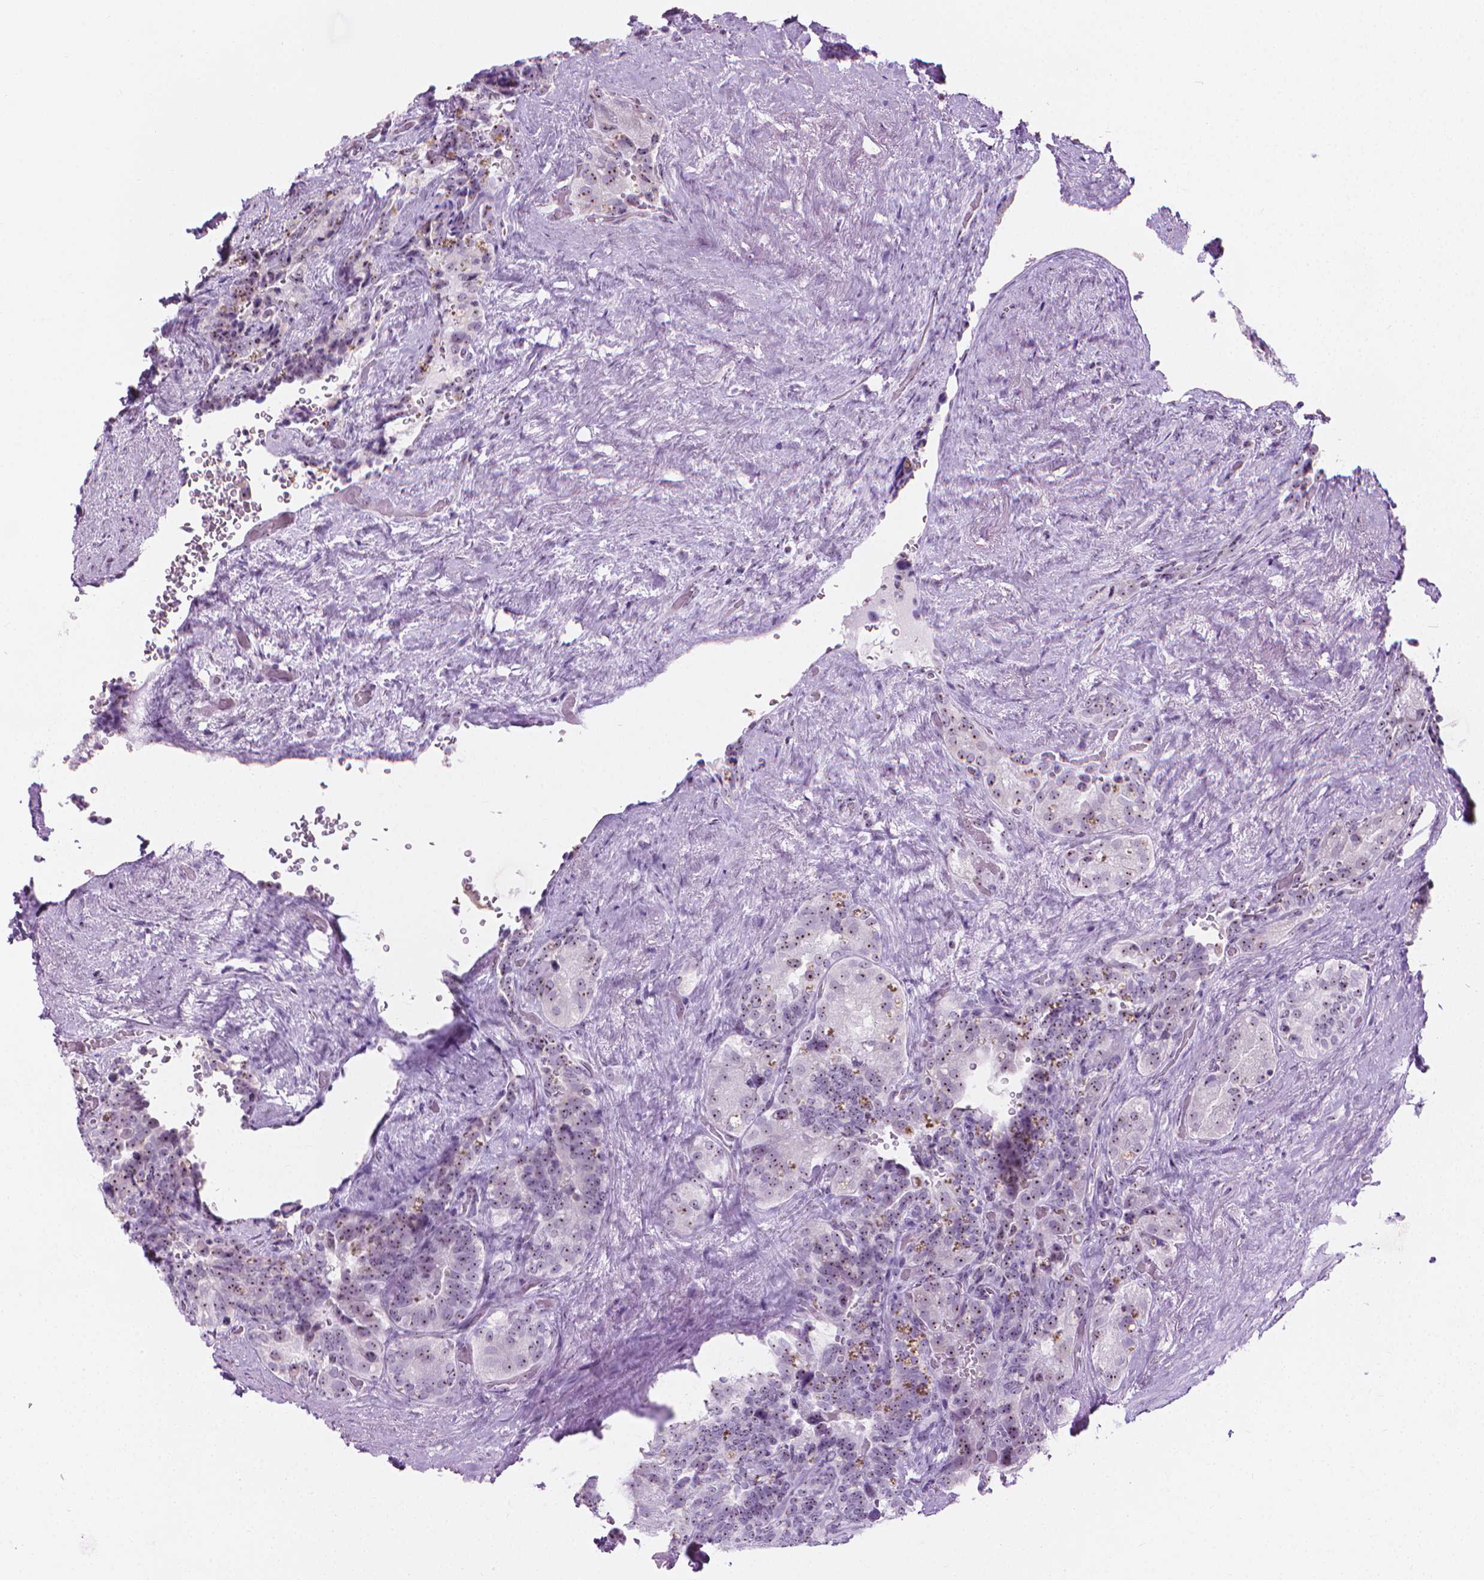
{"staining": {"intensity": "weak", "quantity": "25%-75%", "location": "nuclear"}, "tissue": "seminal vesicle", "cell_type": "Glandular cells", "image_type": "normal", "snomed": [{"axis": "morphology", "description": "Normal tissue, NOS"}, {"axis": "topography", "description": "Seminal veicle"}], "caption": "This photomicrograph displays immunohistochemistry staining of unremarkable human seminal vesicle, with low weak nuclear staining in approximately 25%-75% of glandular cells.", "gene": "NOL7", "patient": {"sex": "male", "age": 69}}